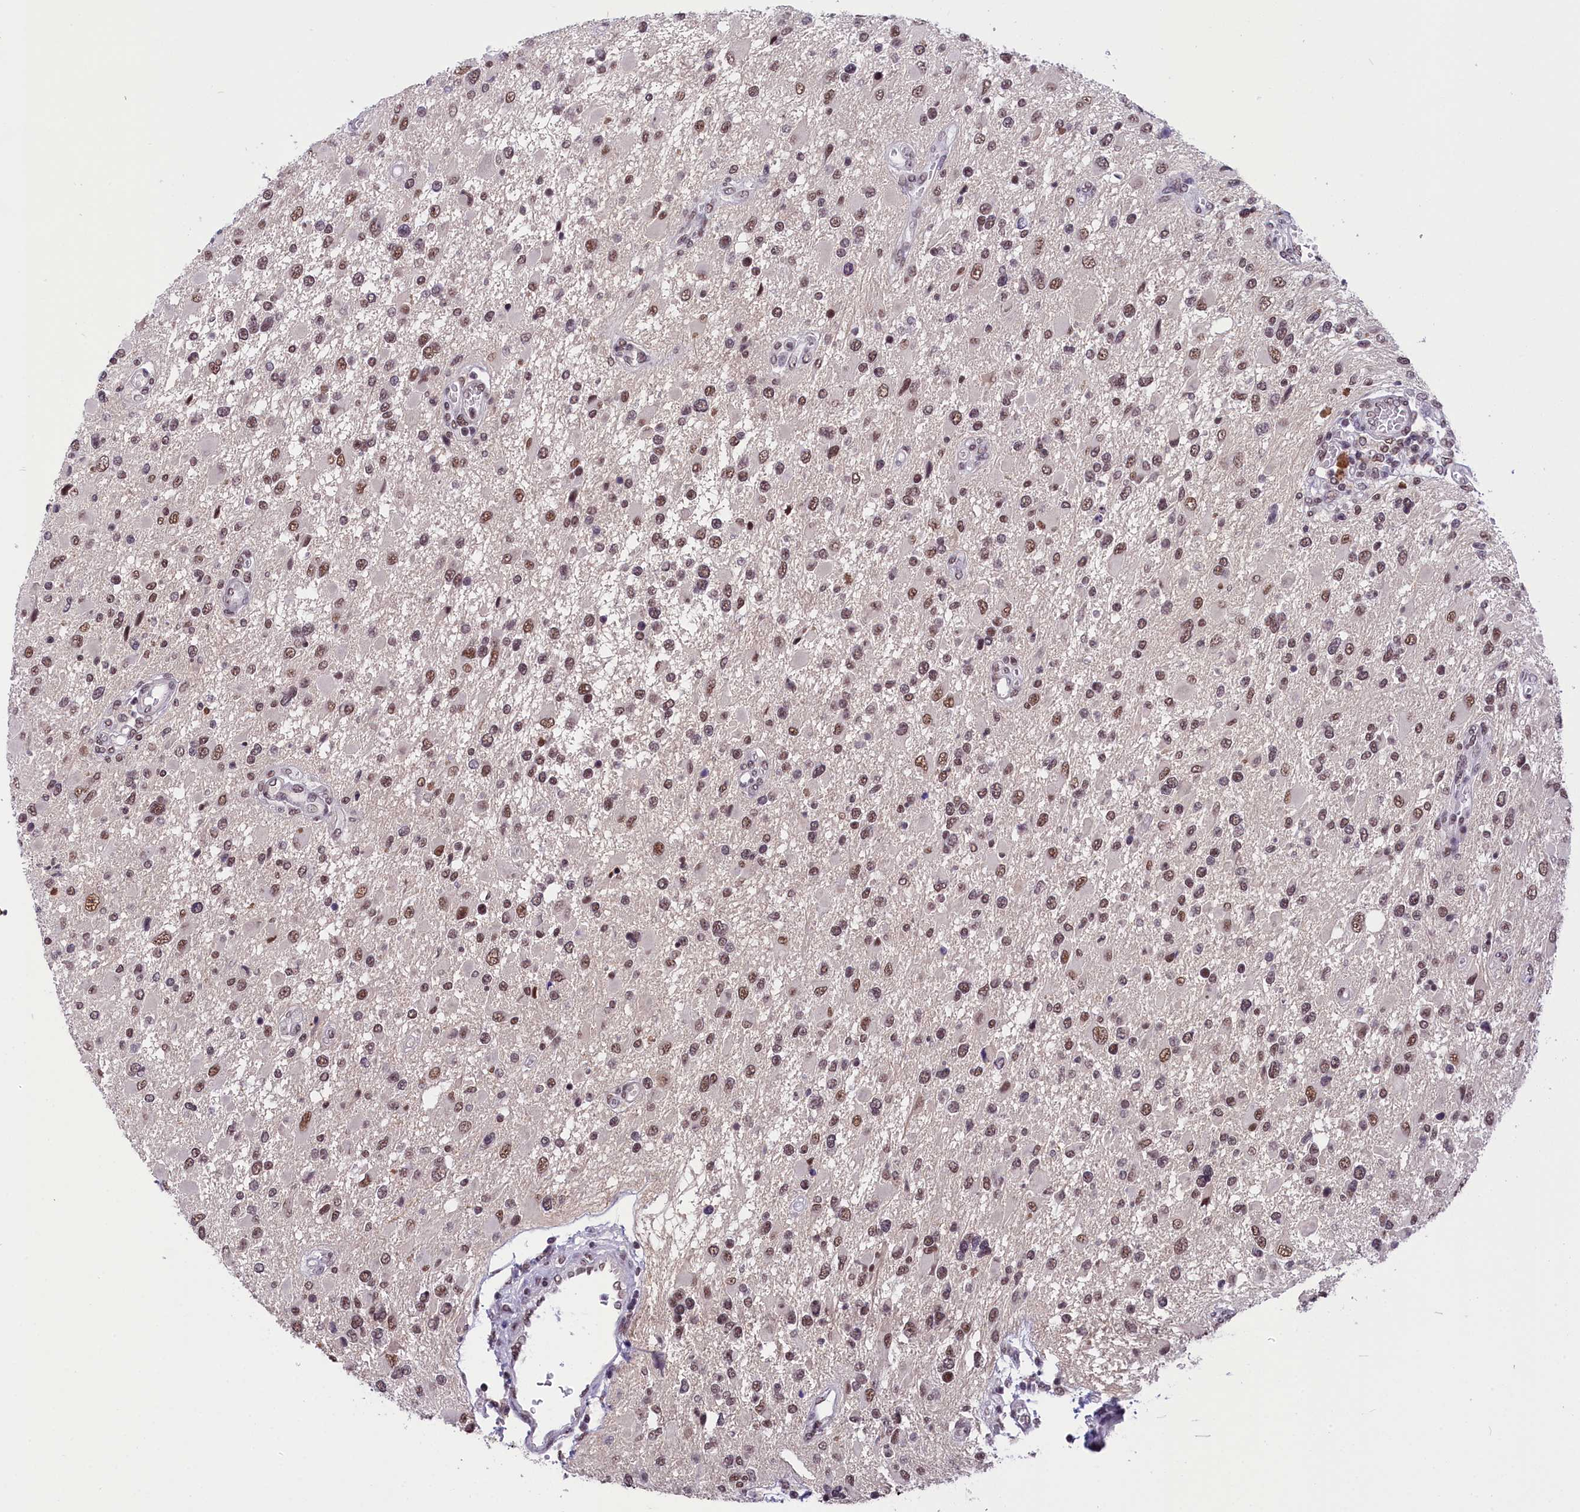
{"staining": {"intensity": "moderate", "quantity": ">75%", "location": "nuclear"}, "tissue": "glioma", "cell_type": "Tumor cells", "image_type": "cancer", "snomed": [{"axis": "morphology", "description": "Glioma, malignant, High grade"}, {"axis": "topography", "description": "Brain"}], "caption": "A brown stain highlights moderate nuclear positivity of a protein in human malignant high-grade glioma tumor cells. The protein is shown in brown color, while the nuclei are stained blue.", "gene": "ZC3H4", "patient": {"sex": "male", "age": 53}}